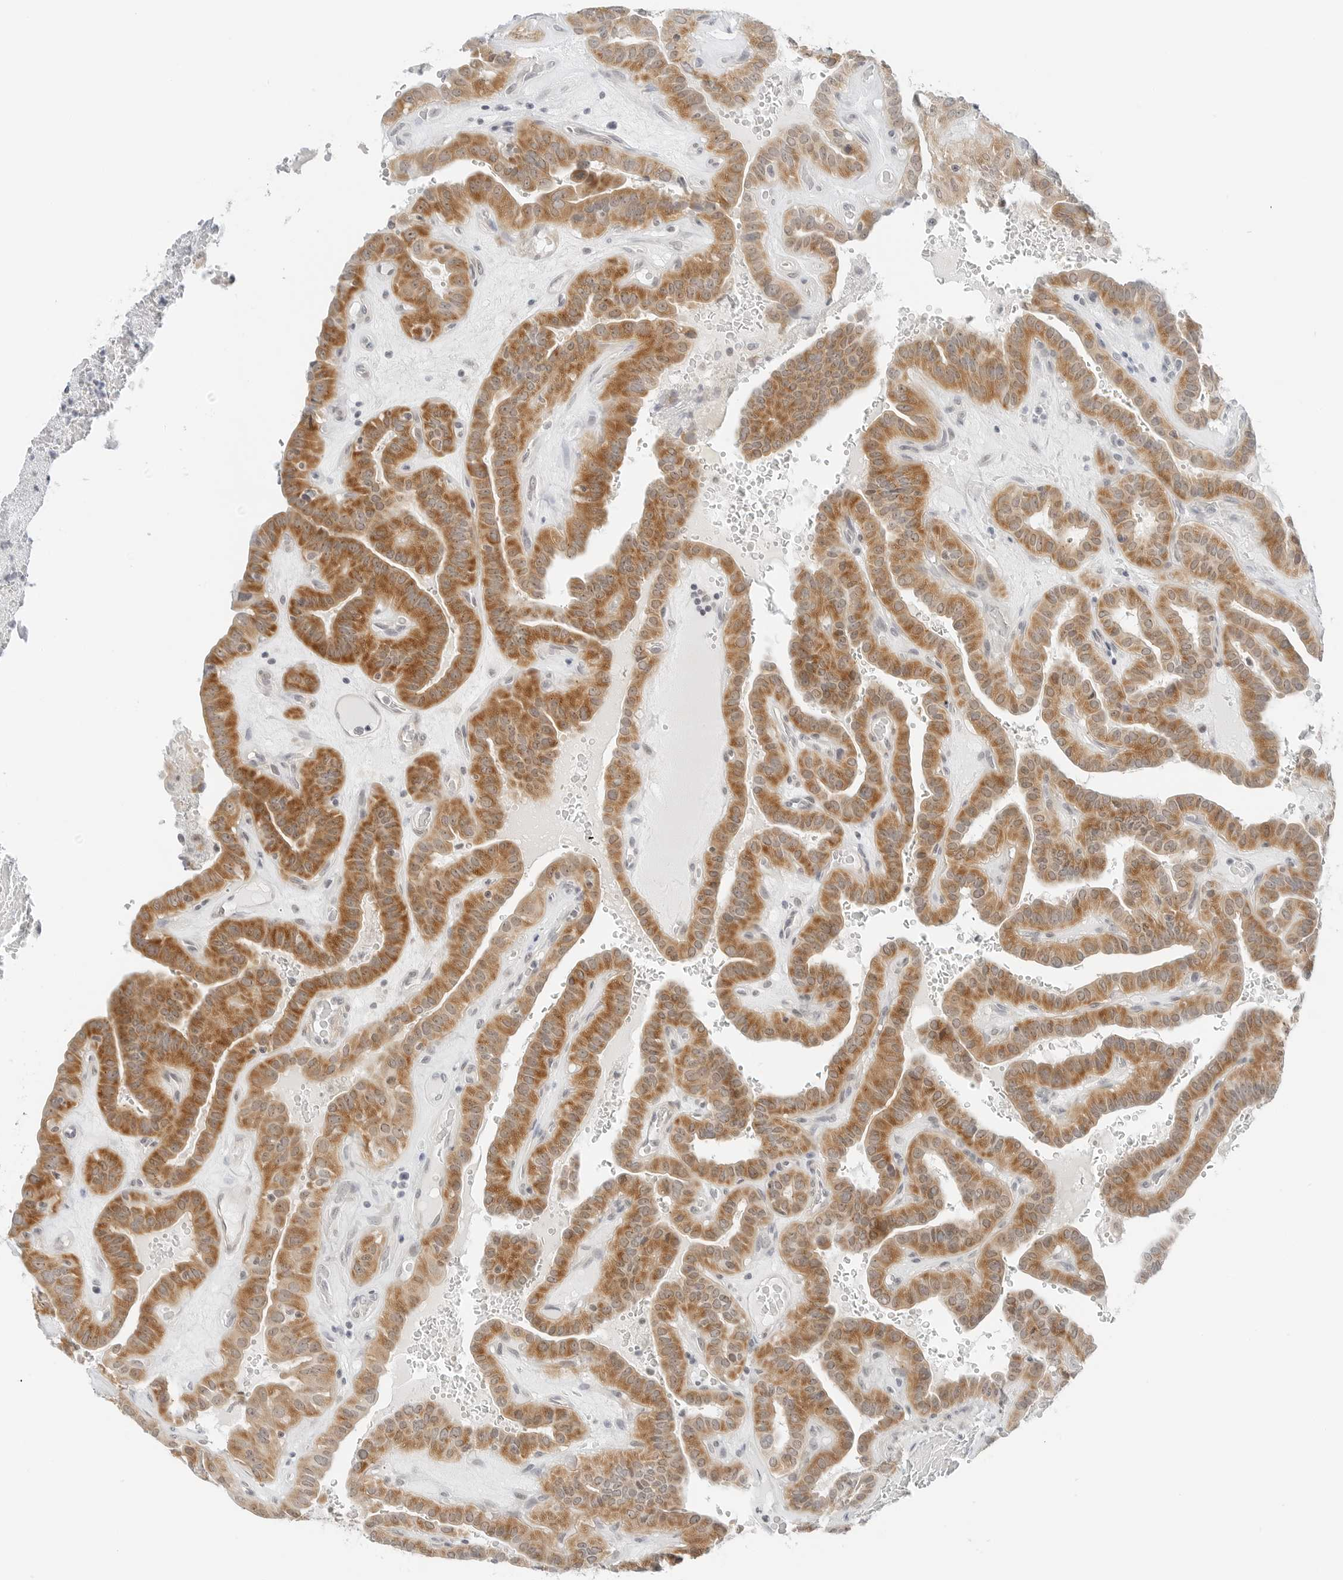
{"staining": {"intensity": "moderate", "quantity": ">75%", "location": "cytoplasmic/membranous"}, "tissue": "thyroid cancer", "cell_type": "Tumor cells", "image_type": "cancer", "snomed": [{"axis": "morphology", "description": "Papillary adenocarcinoma, NOS"}, {"axis": "topography", "description": "Thyroid gland"}], "caption": "Approximately >75% of tumor cells in human thyroid papillary adenocarcinoma display moderate cytoplasmic/membranous protein positivity as visualized by brown immunohistochemical staining.", "gene": "CCSAP", "patient": {"sex": "male", "age": 77}}